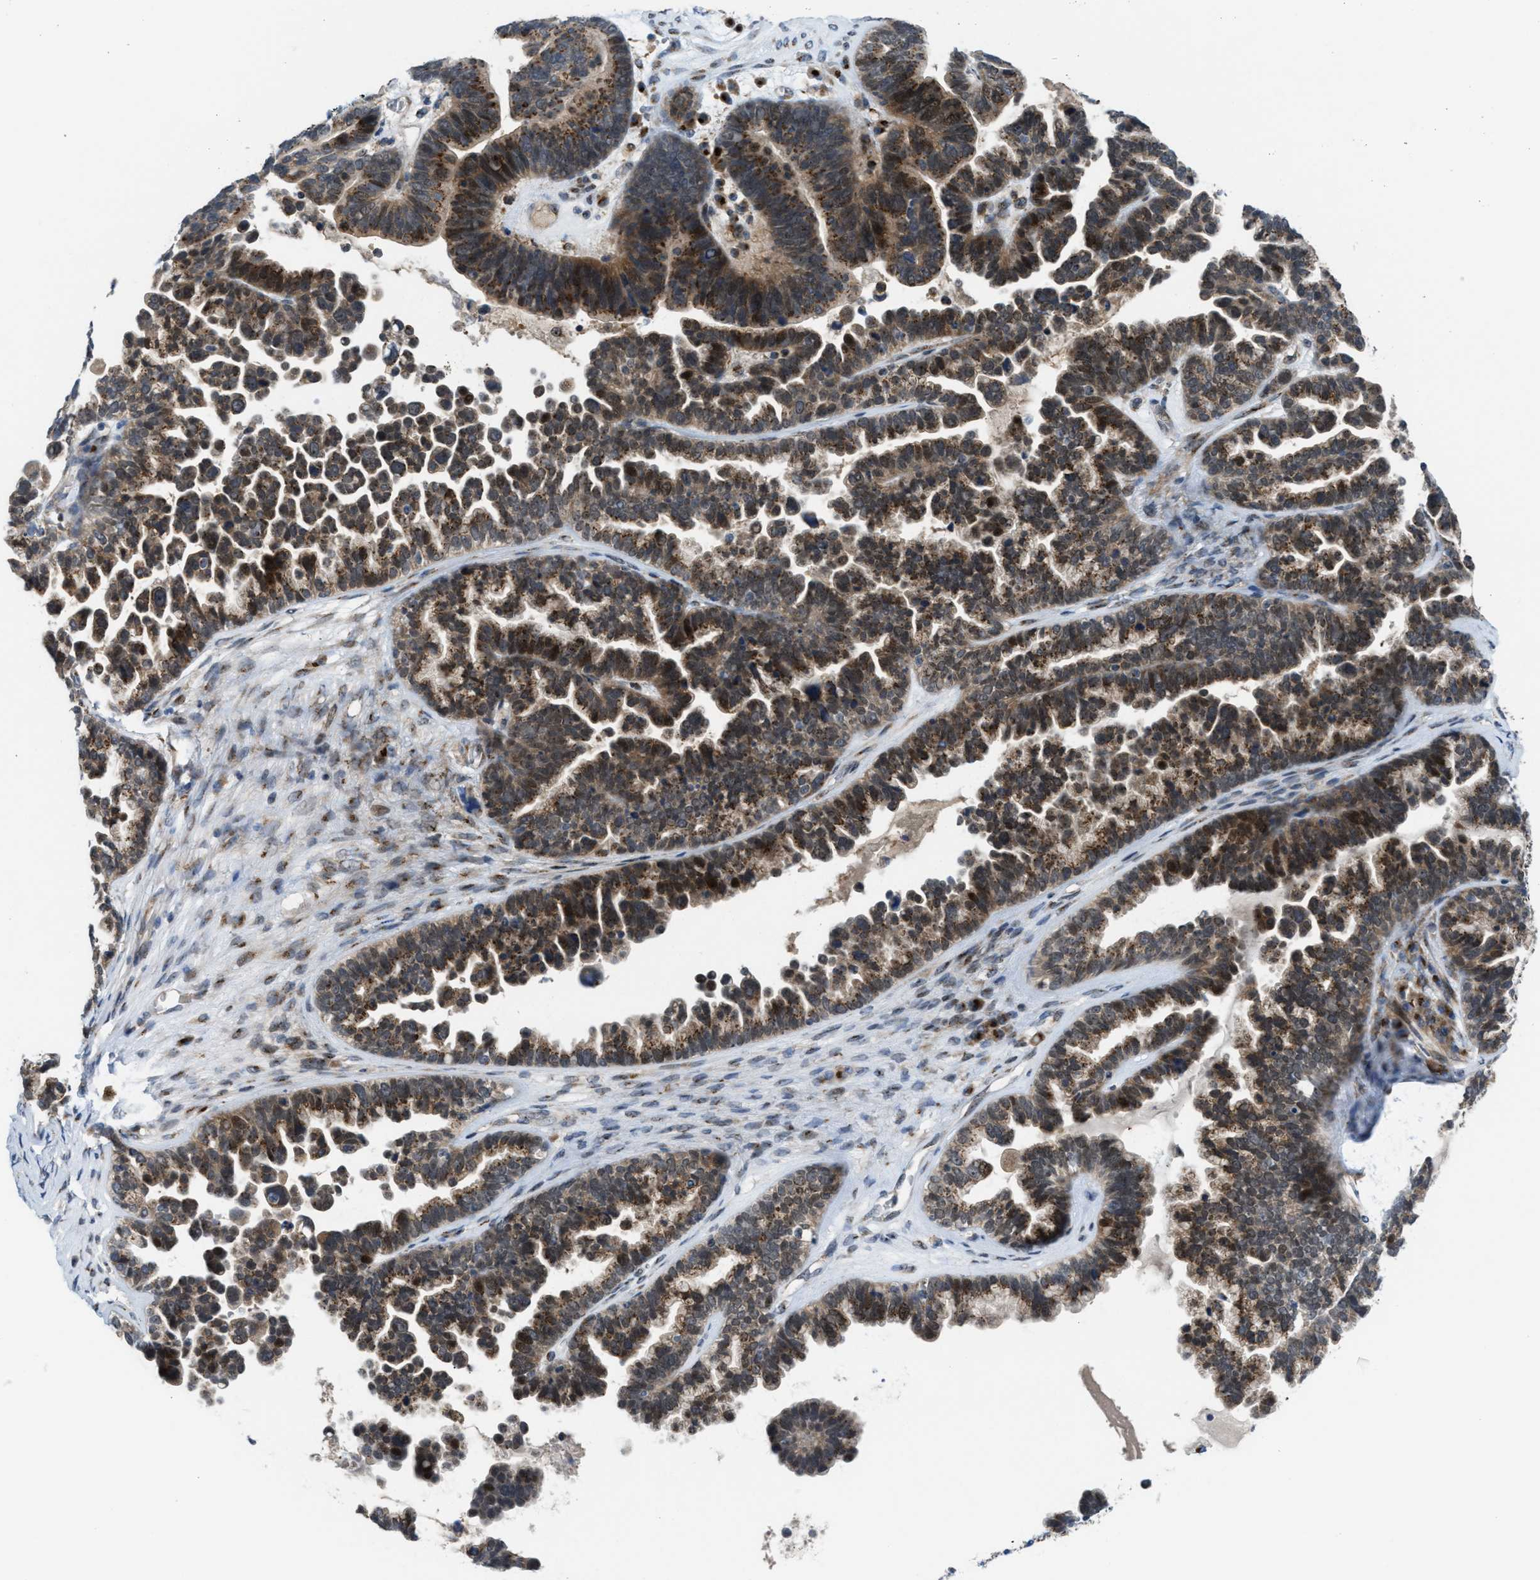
{"staining": {"intensity": "moderate", "quantity": ">75%", "location": "cytoplasmic/membranous"}, "tissue": "ovarian cancer", "cell_type": "Tumor cells", "image_type": "cancer", "snomed": [{"axis": "morphology", "description": "Cystadenocarcinoma, serous, NOS"}, {"axis": "topography", "description": "Ovary"}], "caption": "Ovarian cancer (serous cystadenocarcinoma) was stained to show a protein in brown. There is medium levels of moderate cytoplasmic/membranous positivity in about >75% of tumor cells.", "gene": "SLC38A10", "patient": {"sex": "female", "age": 56}}